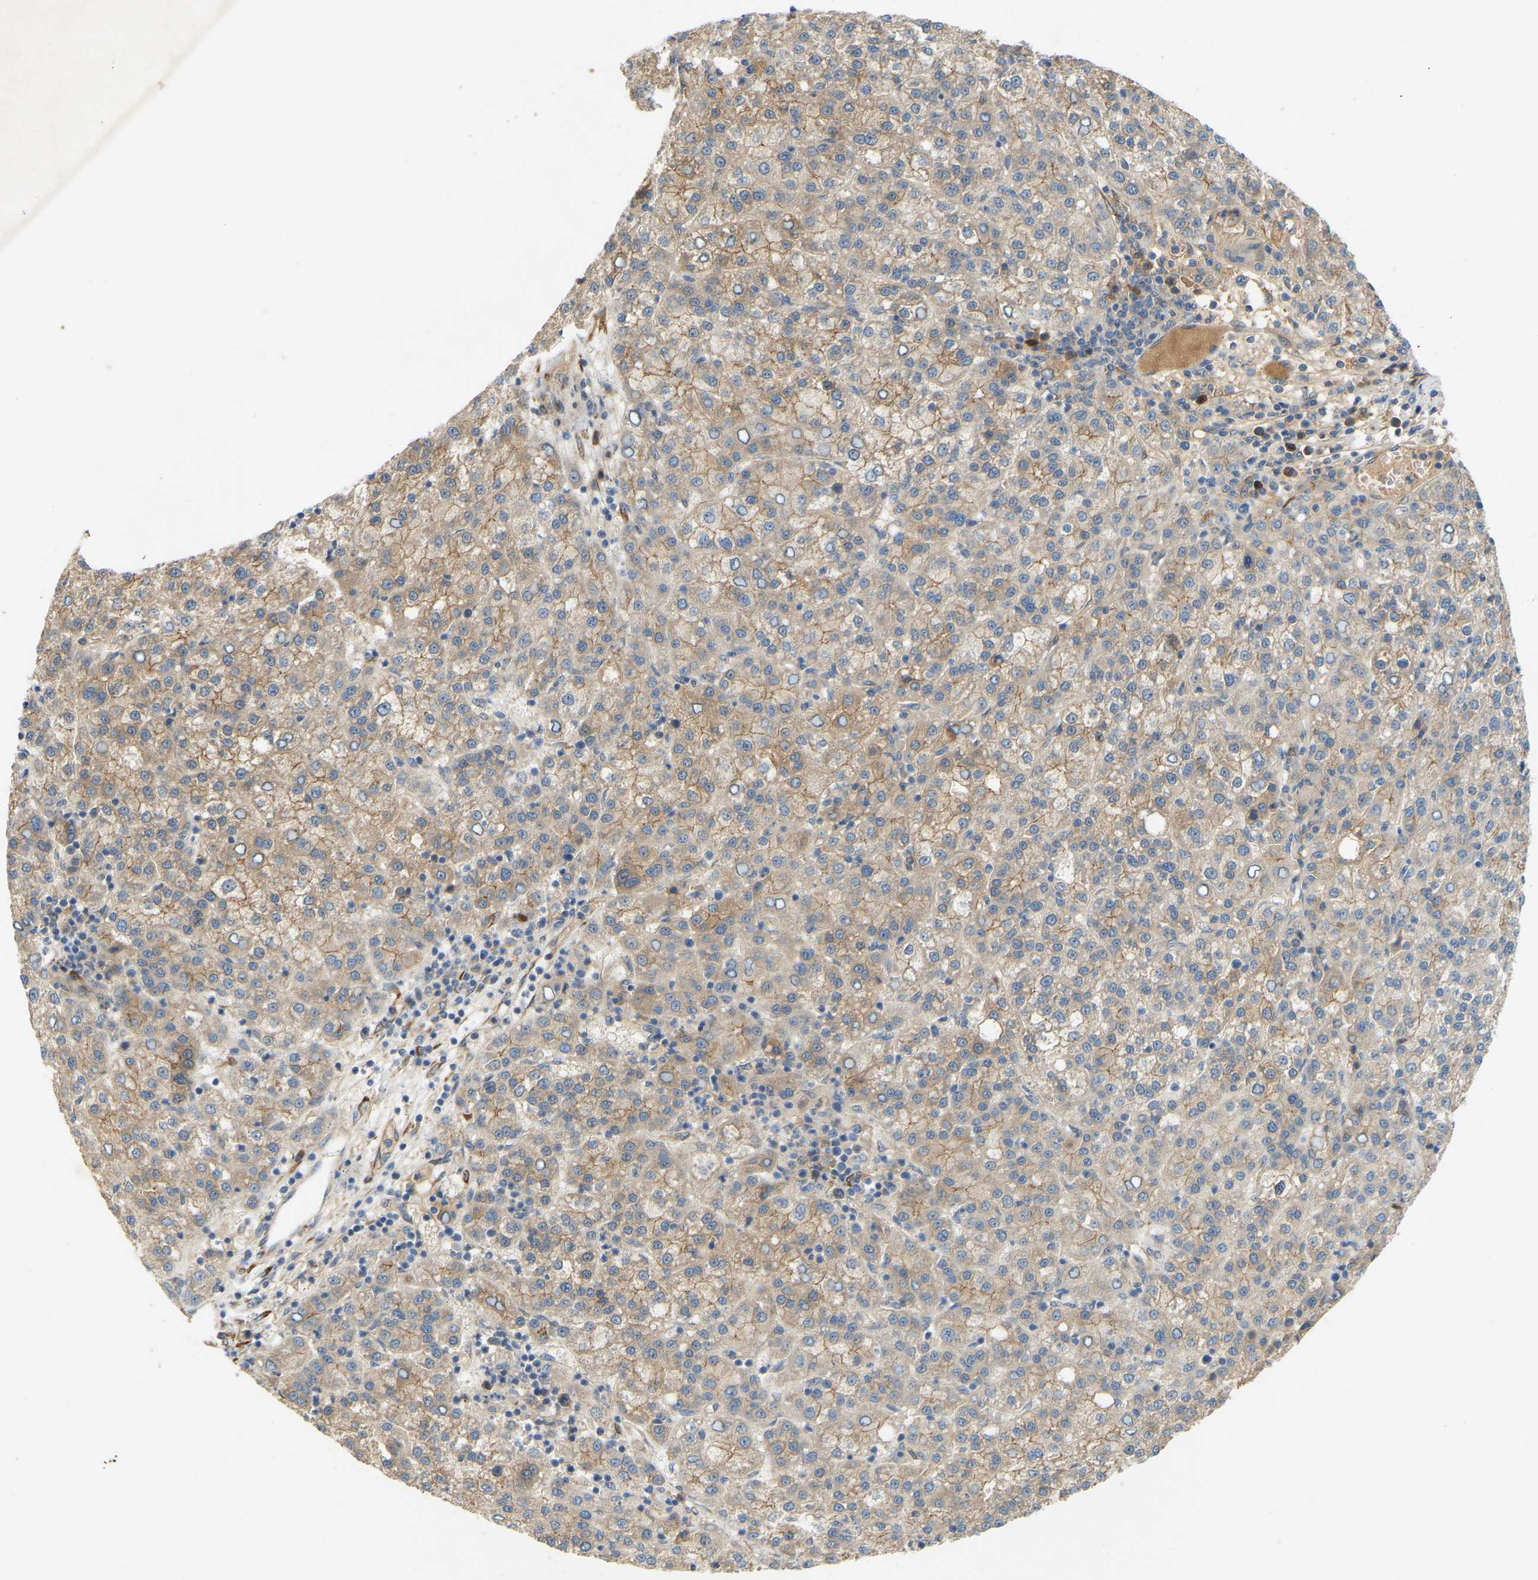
{"staining": {"intensity": "weak", "quantity": "<25%", "location": "cytoplasmic/membranous"}, "tissue": "liver cancer", "cell_type": "Tumor cells", "image_type": "cancer", "snomed": [{"axis": "morphology", "description": "Carcinoma, Hepatocellular, NOS"}, {"axis": "topography", "description": "Liver"}], "caption": "DAB (3,3'-diaminobenzidine) immunohistochemical staining of human hepatocellular carcinoma (liver) displays no significant expression in tumor cells.", "gene": "PTCD1", "patient": {"sex": "female", "age": 58}}